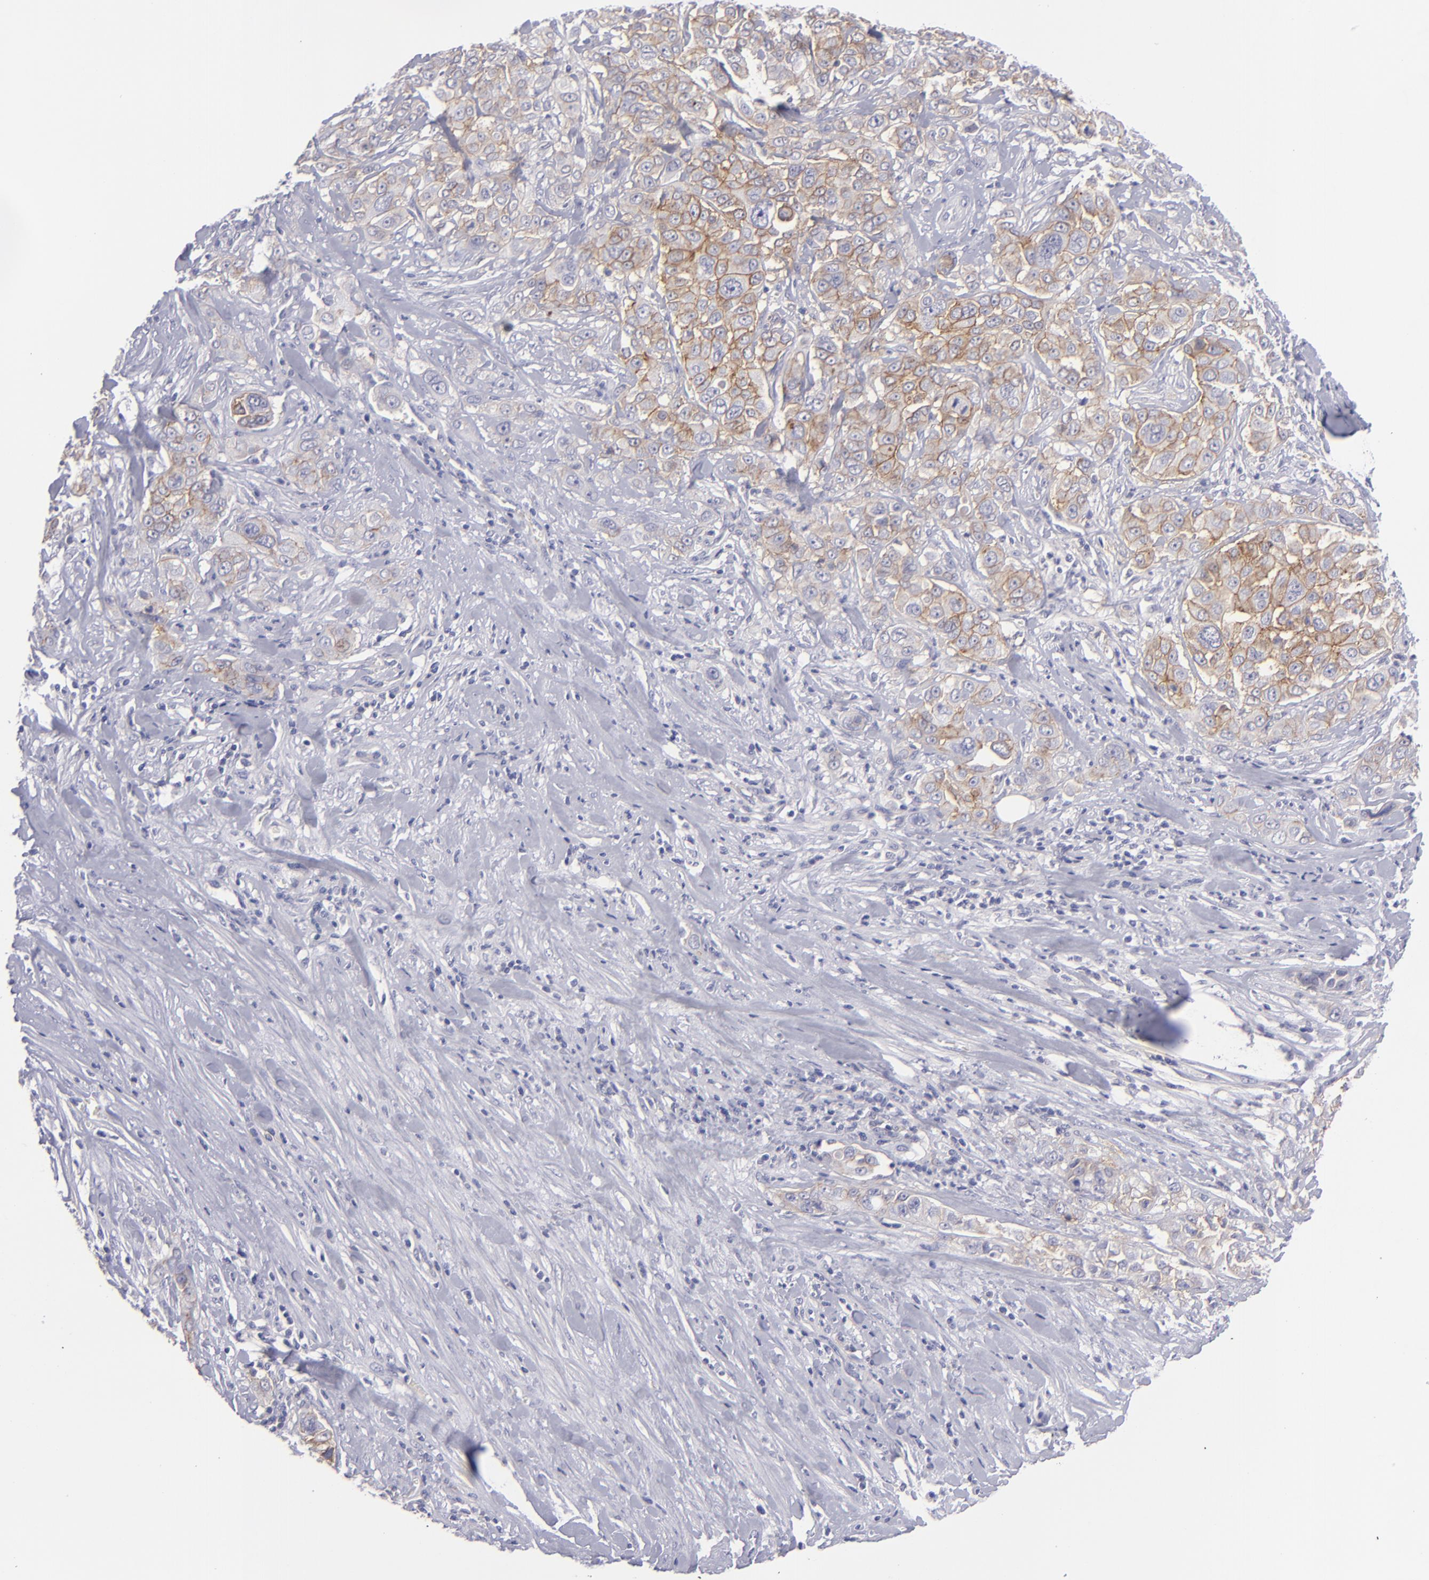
{"staining": {"intensity": "moderate", "quantity": "25%-75%", "location": "cytoplasmic/membranous"}, "tissue": "pancreatic cancer", "cell_type": "Tumor cells", "image_type": "cancer", "snomed": [{"axis": "morphology", "description": "Adenocarcinoma, NOS"}, {"axis": "topography", "description": "Pancreas"}], "caption": "There is medium levels of moderate cytoplasmic/membranous staining in tumor cells of pancreatic cancer (adenocarcinoma), as demonstrated by immunohistochemical staining (brown color).", "gene": "BSG", "patient": {"sex": "female", "age": 52}}